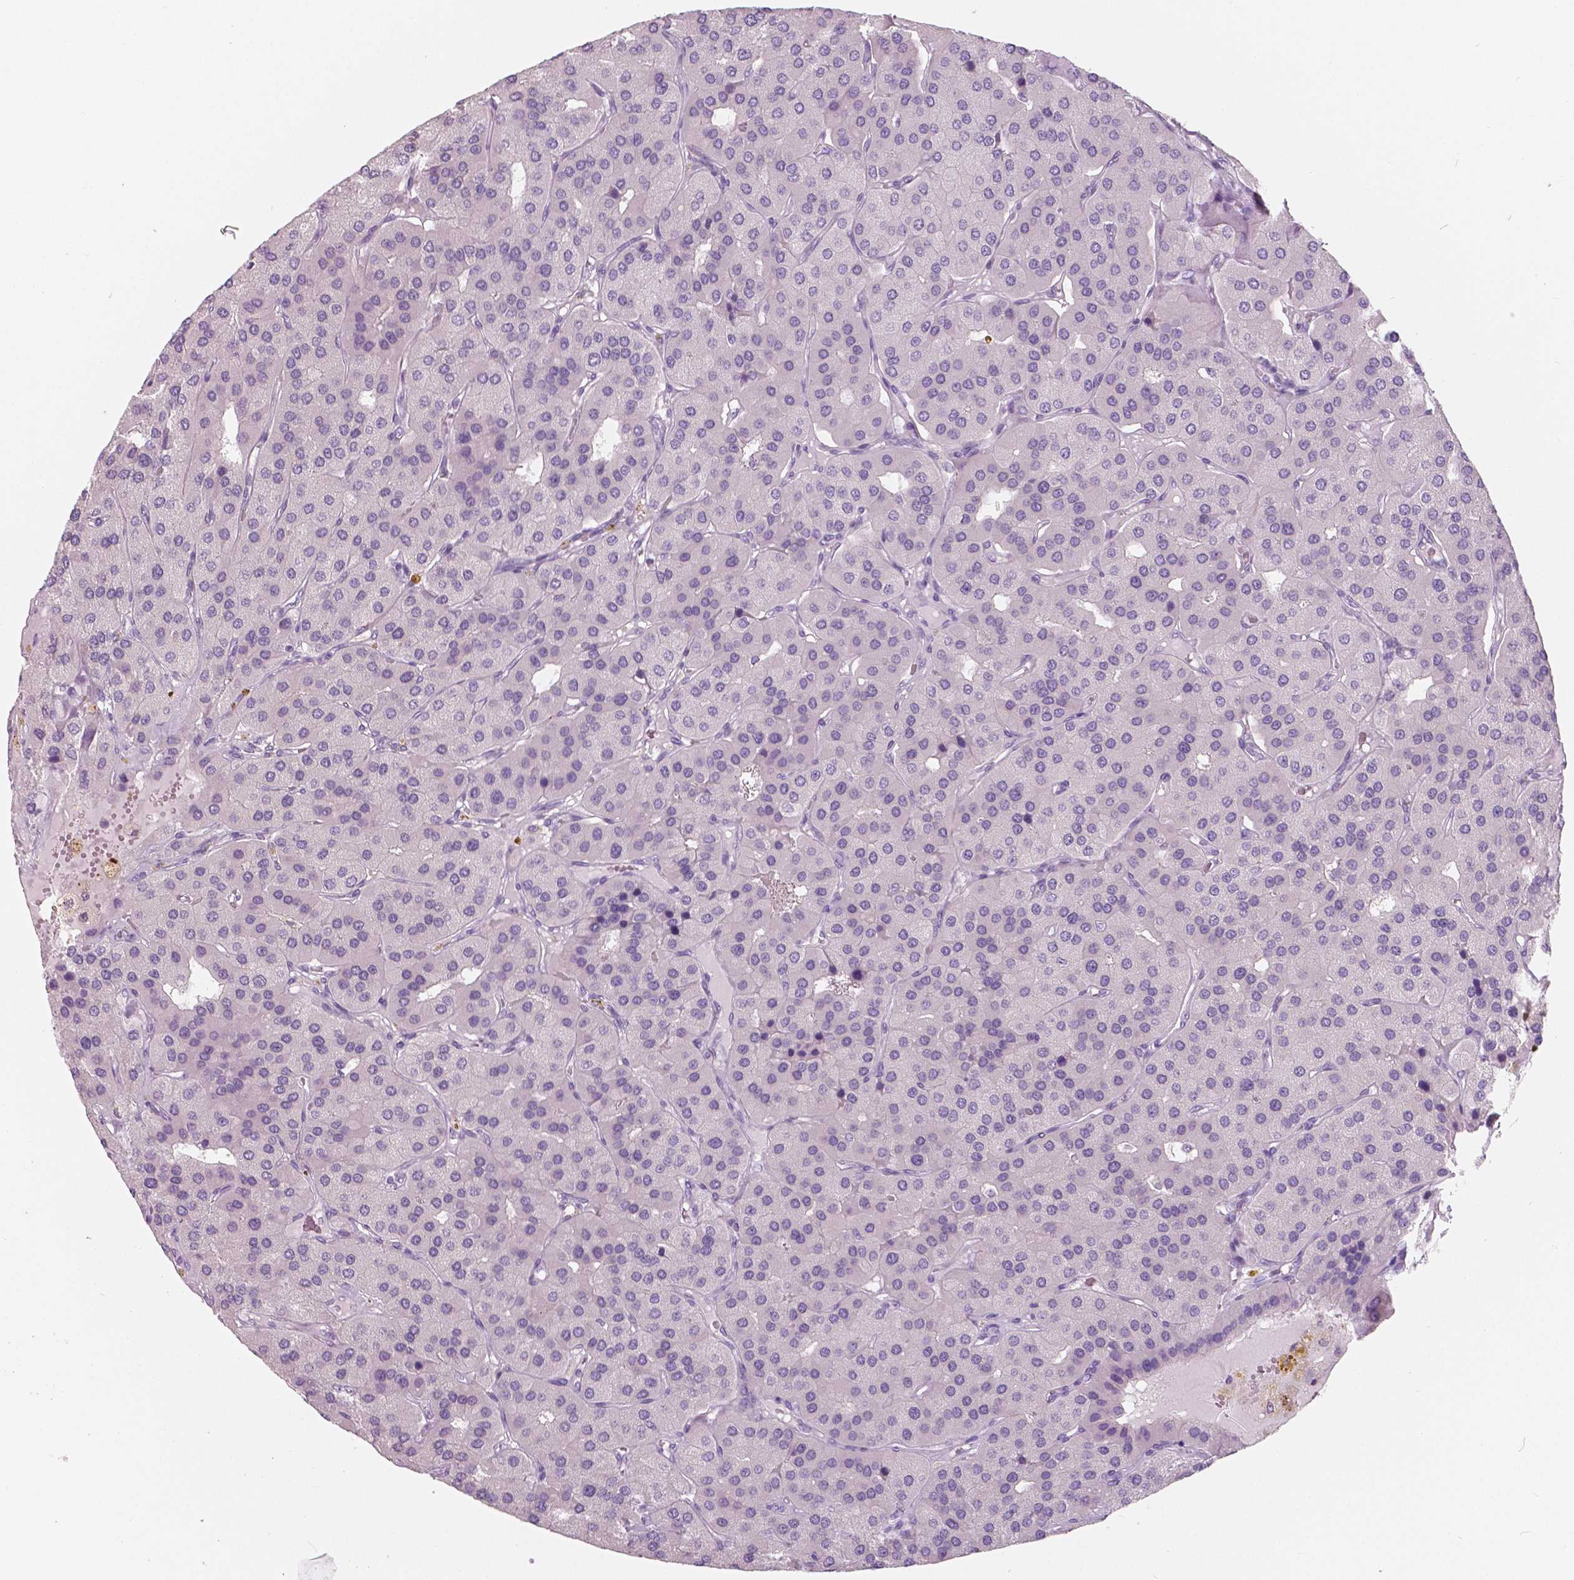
{"staining": {"intensity": "negative", "quantity": "none", "location": "none"}, "tissue": "parathyroid gland", "cell_type": "Glandular cells", "image_type": "normal", "snomed": [{"axis": "morphology", "description": "Normal tissue, NOS"}, {"axis": "morphology", "description": "Adenoma, NOS"}, {"axis": "topography", "description": "Parathyroid gland"}], "caption": "A histopathology image of parathyroid gland stained for a protein reveals no brown staining in glandular cells. (DAB (3,3'-diaminobenzidine) immunohistochemistry (IHC) visualized using brightfield microscopy, high magnification).", "gene": "A4GNT", "patient": {"sex": "female", "age": 86}}